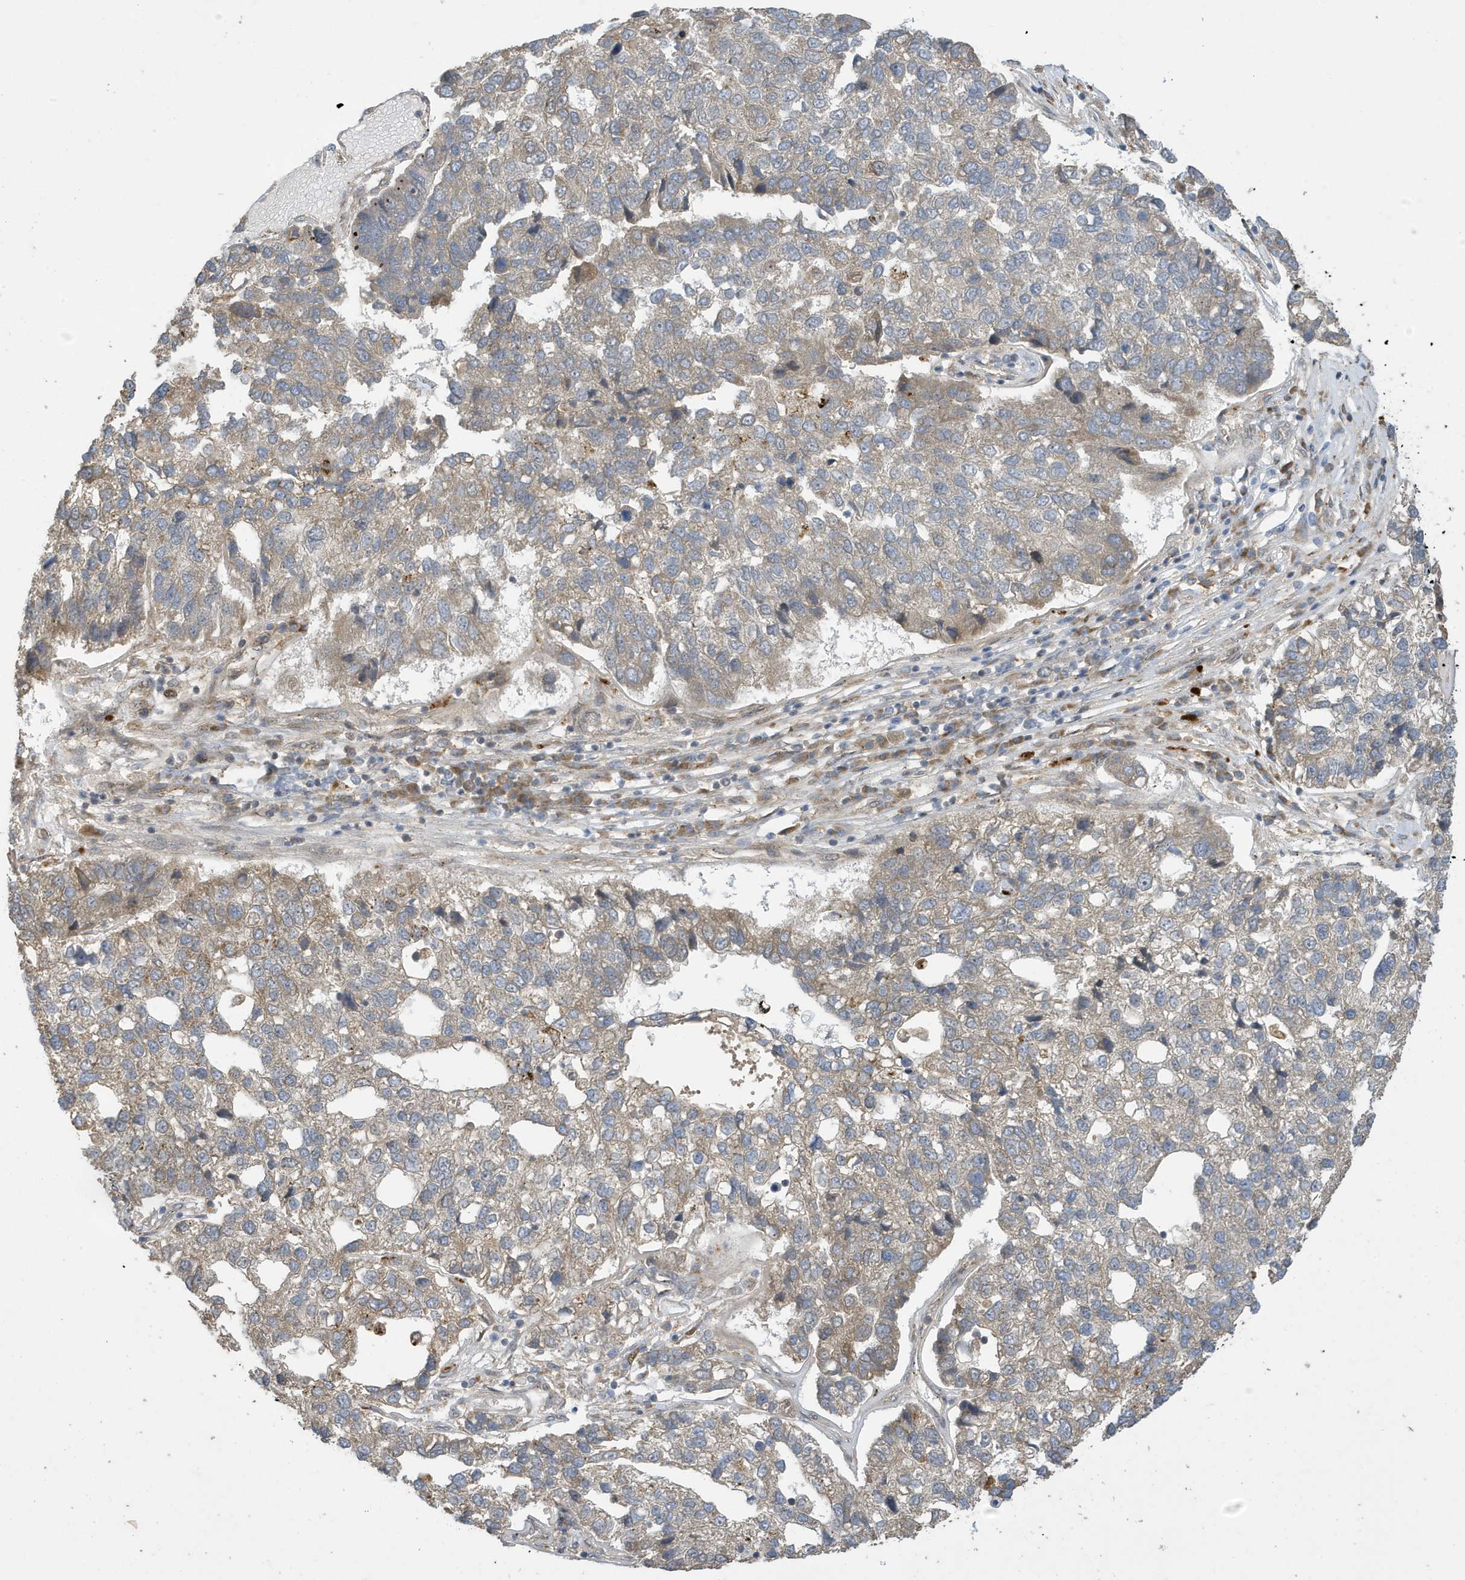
{"staining": {"intensity": "weak", "quantity": "25%-75%", "location": "cytoplasmic/membranous"}, "tissue": "pancreatic cancer", "cell_type": "Tumor cells", "image_type": "cancer", "snomed": [{"axis": "morphology", "description": "Adenocarcinoma, NOS"}, {"axis": "topography", "description": "Pancreas"}], "caption": "Pancreatic cancer (adenocarcinoma) stained with DAB immunohistochemistry (IHC) displays low levels of weak cytoplasmic/membranous expression in approximately 25%-75% of tumor cells.", "gene": "NCOA7", "patient": {"sex": "female", "age": 61}}